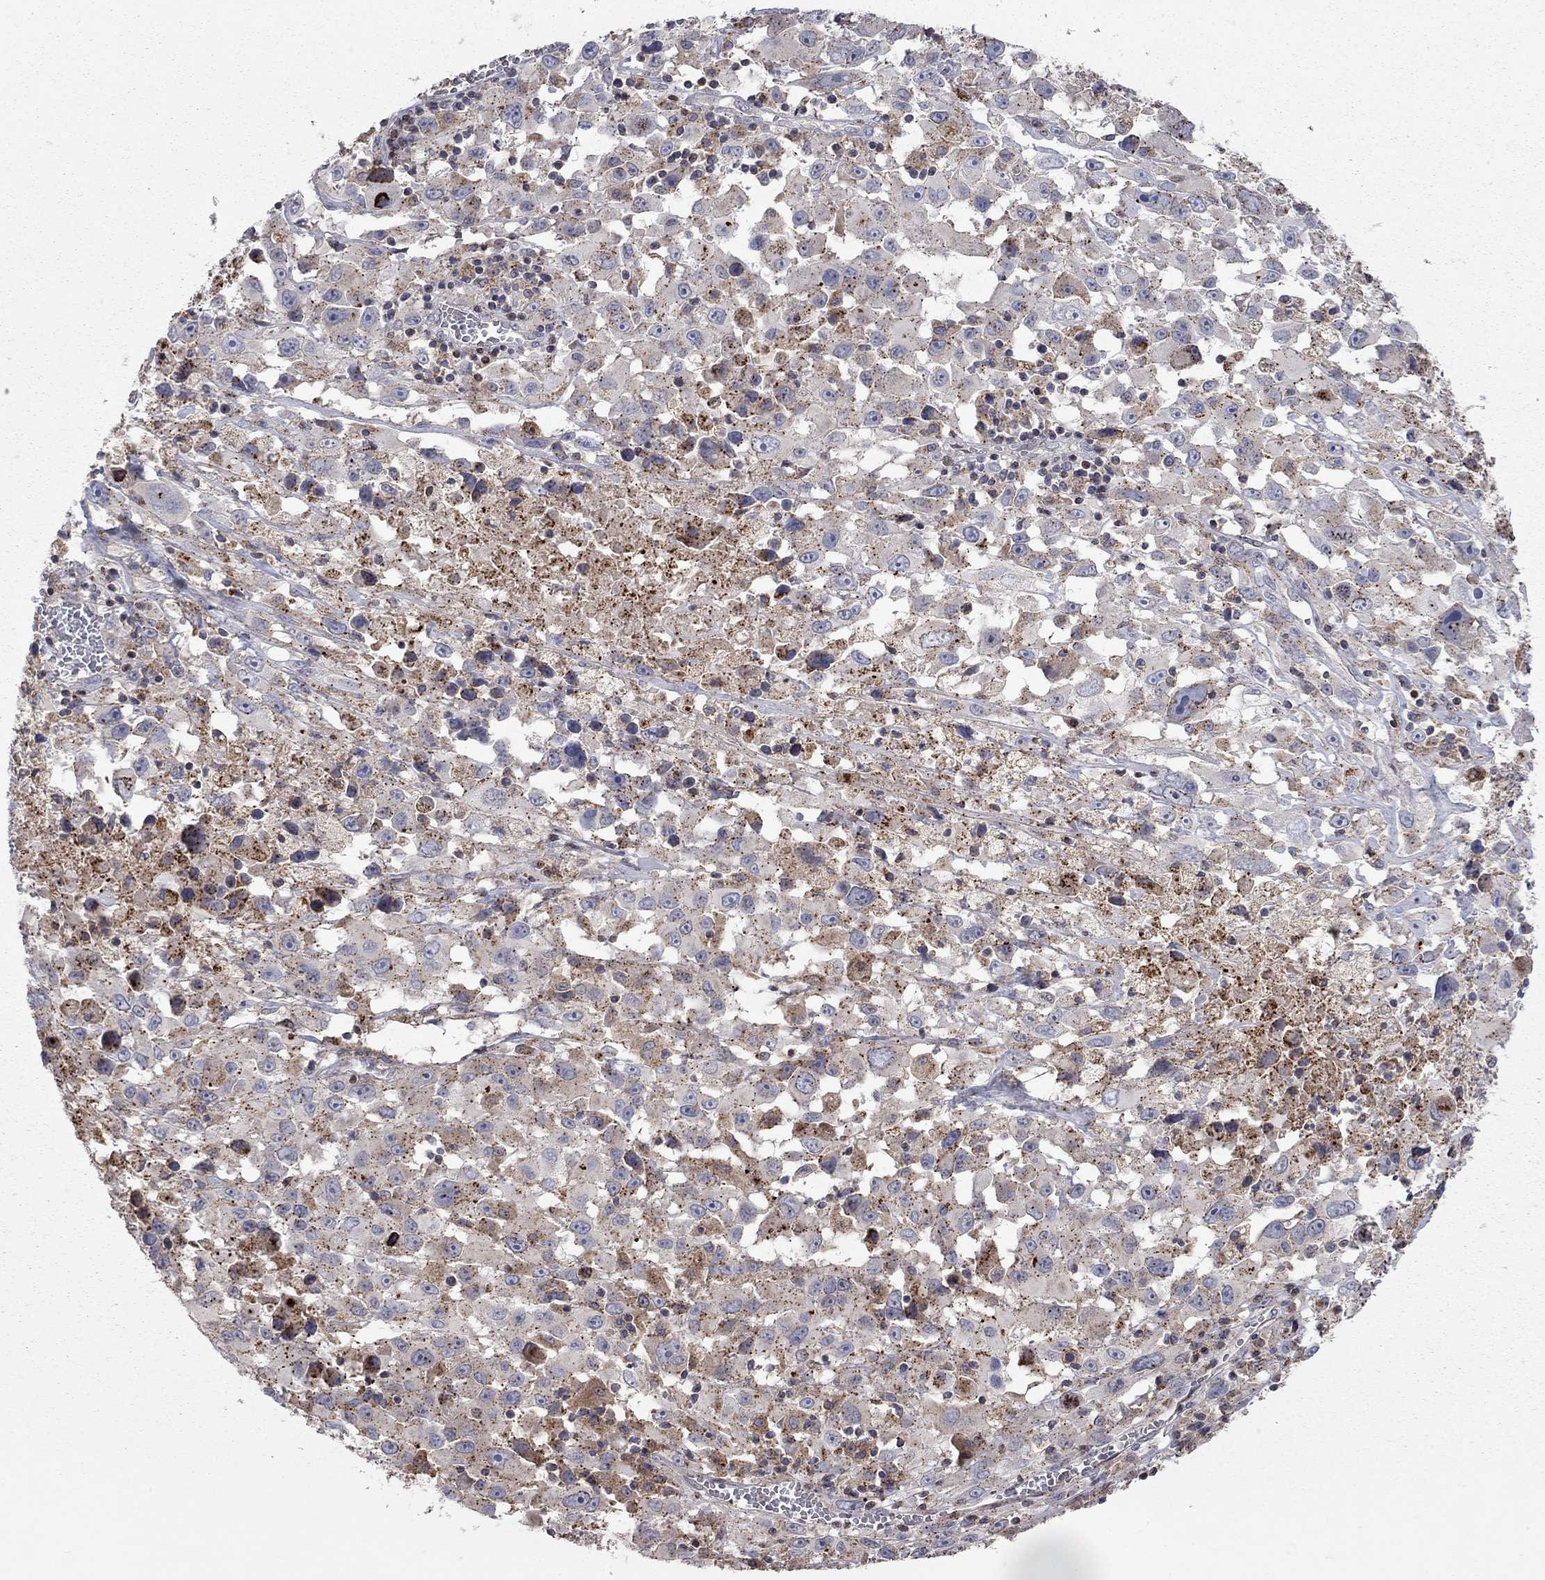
{"staining": {"intensity": "strong", "quantity": "25%-75%", "location": "cytoplasmic/membranous"}, "tissue": "melanoma", "cell_type": "Tumor cells", "image_type": "cancer", "snomed": [{"axis": "morphology", "description": "Malignant melanoma, Metastatic site"}, {"axis": "topography", "description": "Lymph node"}], "caption": "A high-resolution histopathology image shows IHC staining of malignant melanoma (metastatic site), which reveals strong cytoplasmic/membranous staining in about 25%-75% of tumor cells.", "gene": "ERN2", "patient": {"sex": "male", "age": 50}}